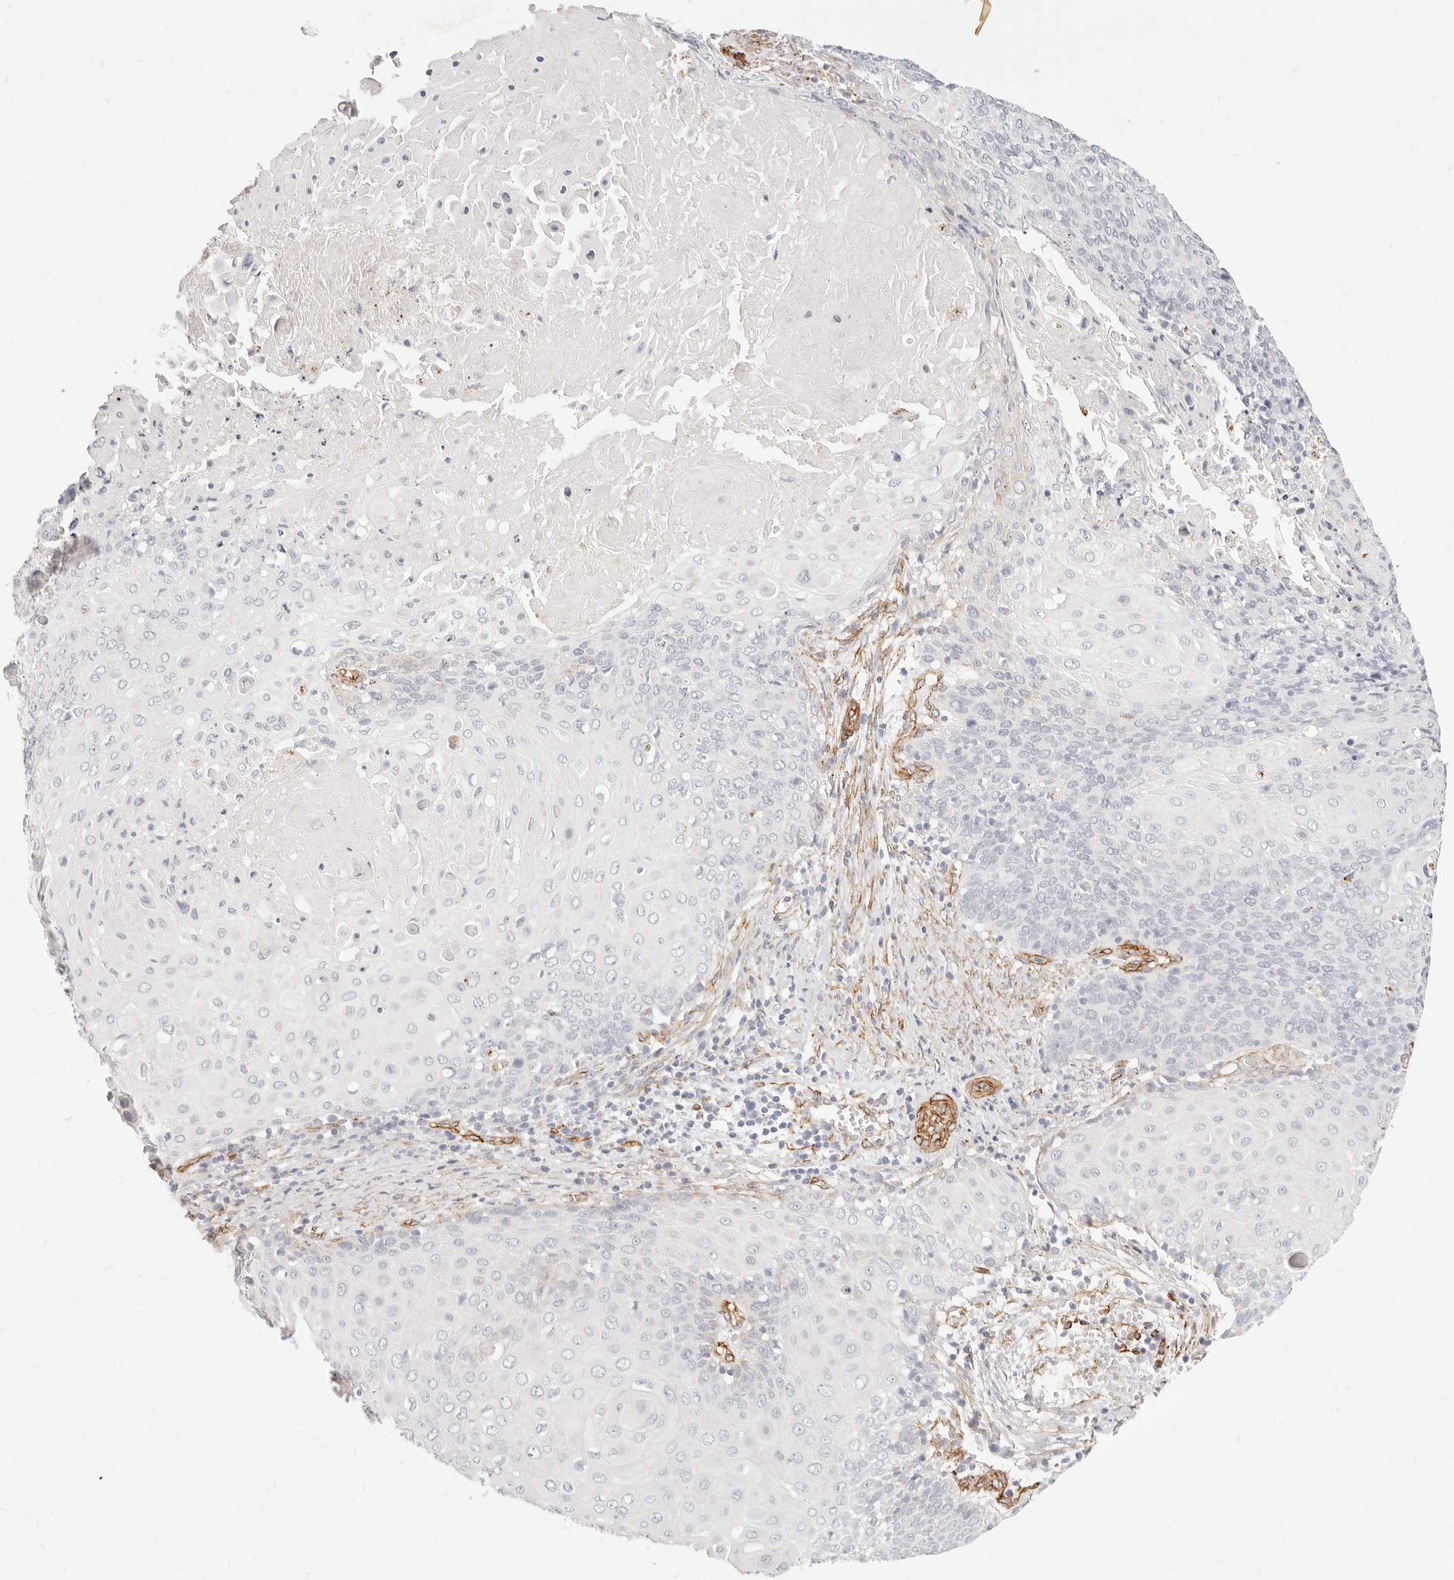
{"staining": {"intensity": "negative", "quantity": "none", "location": "none"}, "tissue": "cervical cancer", "cell_type": "Tumor cells", "image_type": "cancer", "snomed": [{"axis": "morphology", "description": "Squamous cell carcinoma, NOS"}, {"axis": "topography", "description": "Cervix"}], "caption": "Protein analysis of cervical cancer (squamous cell carcinoma) shows no significant positivity in tumor cells.", "gene": "NUS1", "patient": {"sex": "female", "age": 39}}